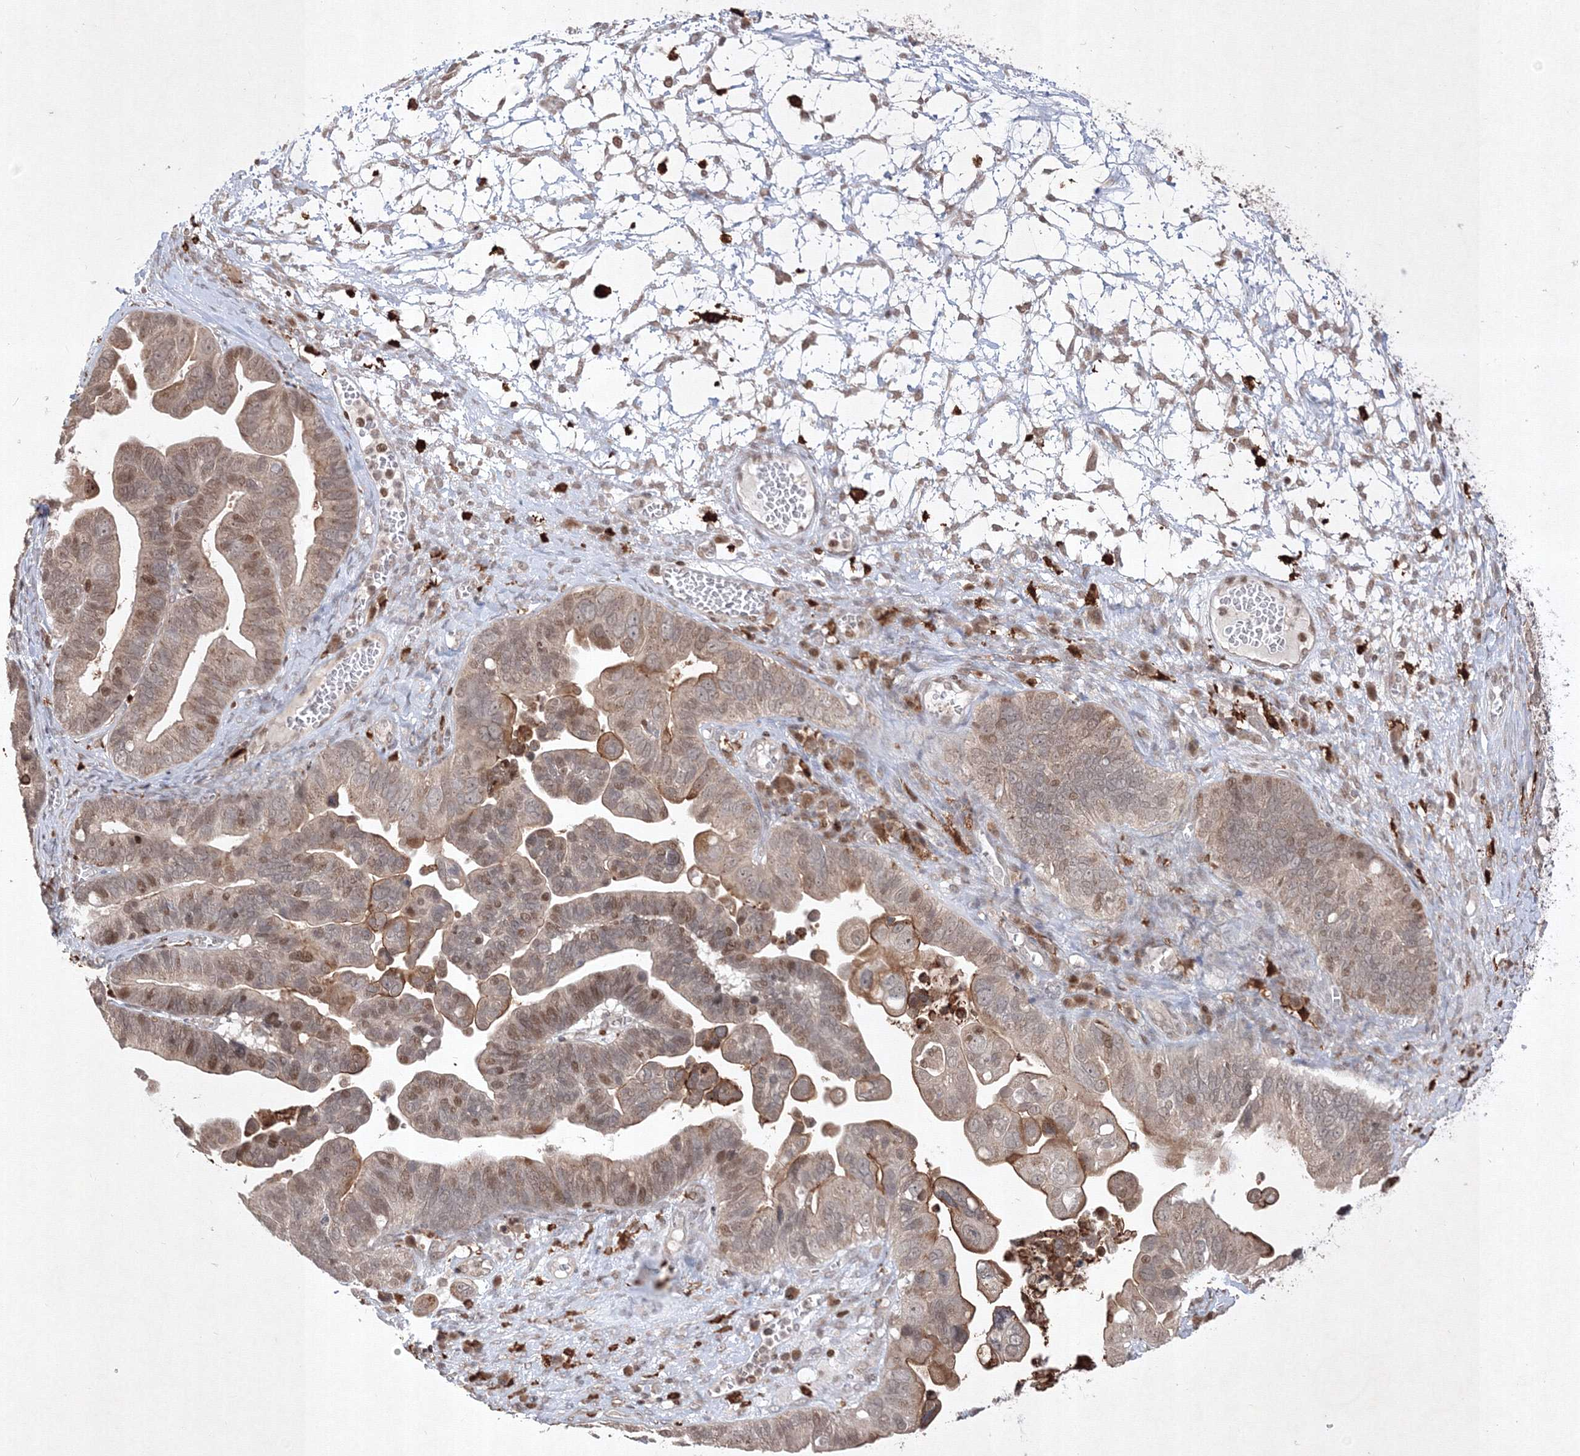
{"staining": {"intensity": "moderate", "quantity": ">75%", "location": "cytoplasmic/membranous,nuclear"}, "tissue": "ovarian cancer", "cell_type": "Tumor cells", "image_type": "cancer", "snomed": [{"axis": "morphology", "description": "Cystadenocarcinoma, serous, NOS"}, {"axis": "topography", "description": "Ovary"}], "caption": "The photomicrograph demonstrates staining of serous cystadenocarcinoma (ovarian), revealing moderate cytoplasmic/membranous and nuclear protein staining (brown color) within tumor cells.", "gene": "TAB1", "patient": {"sex": "female", "age": 56}}